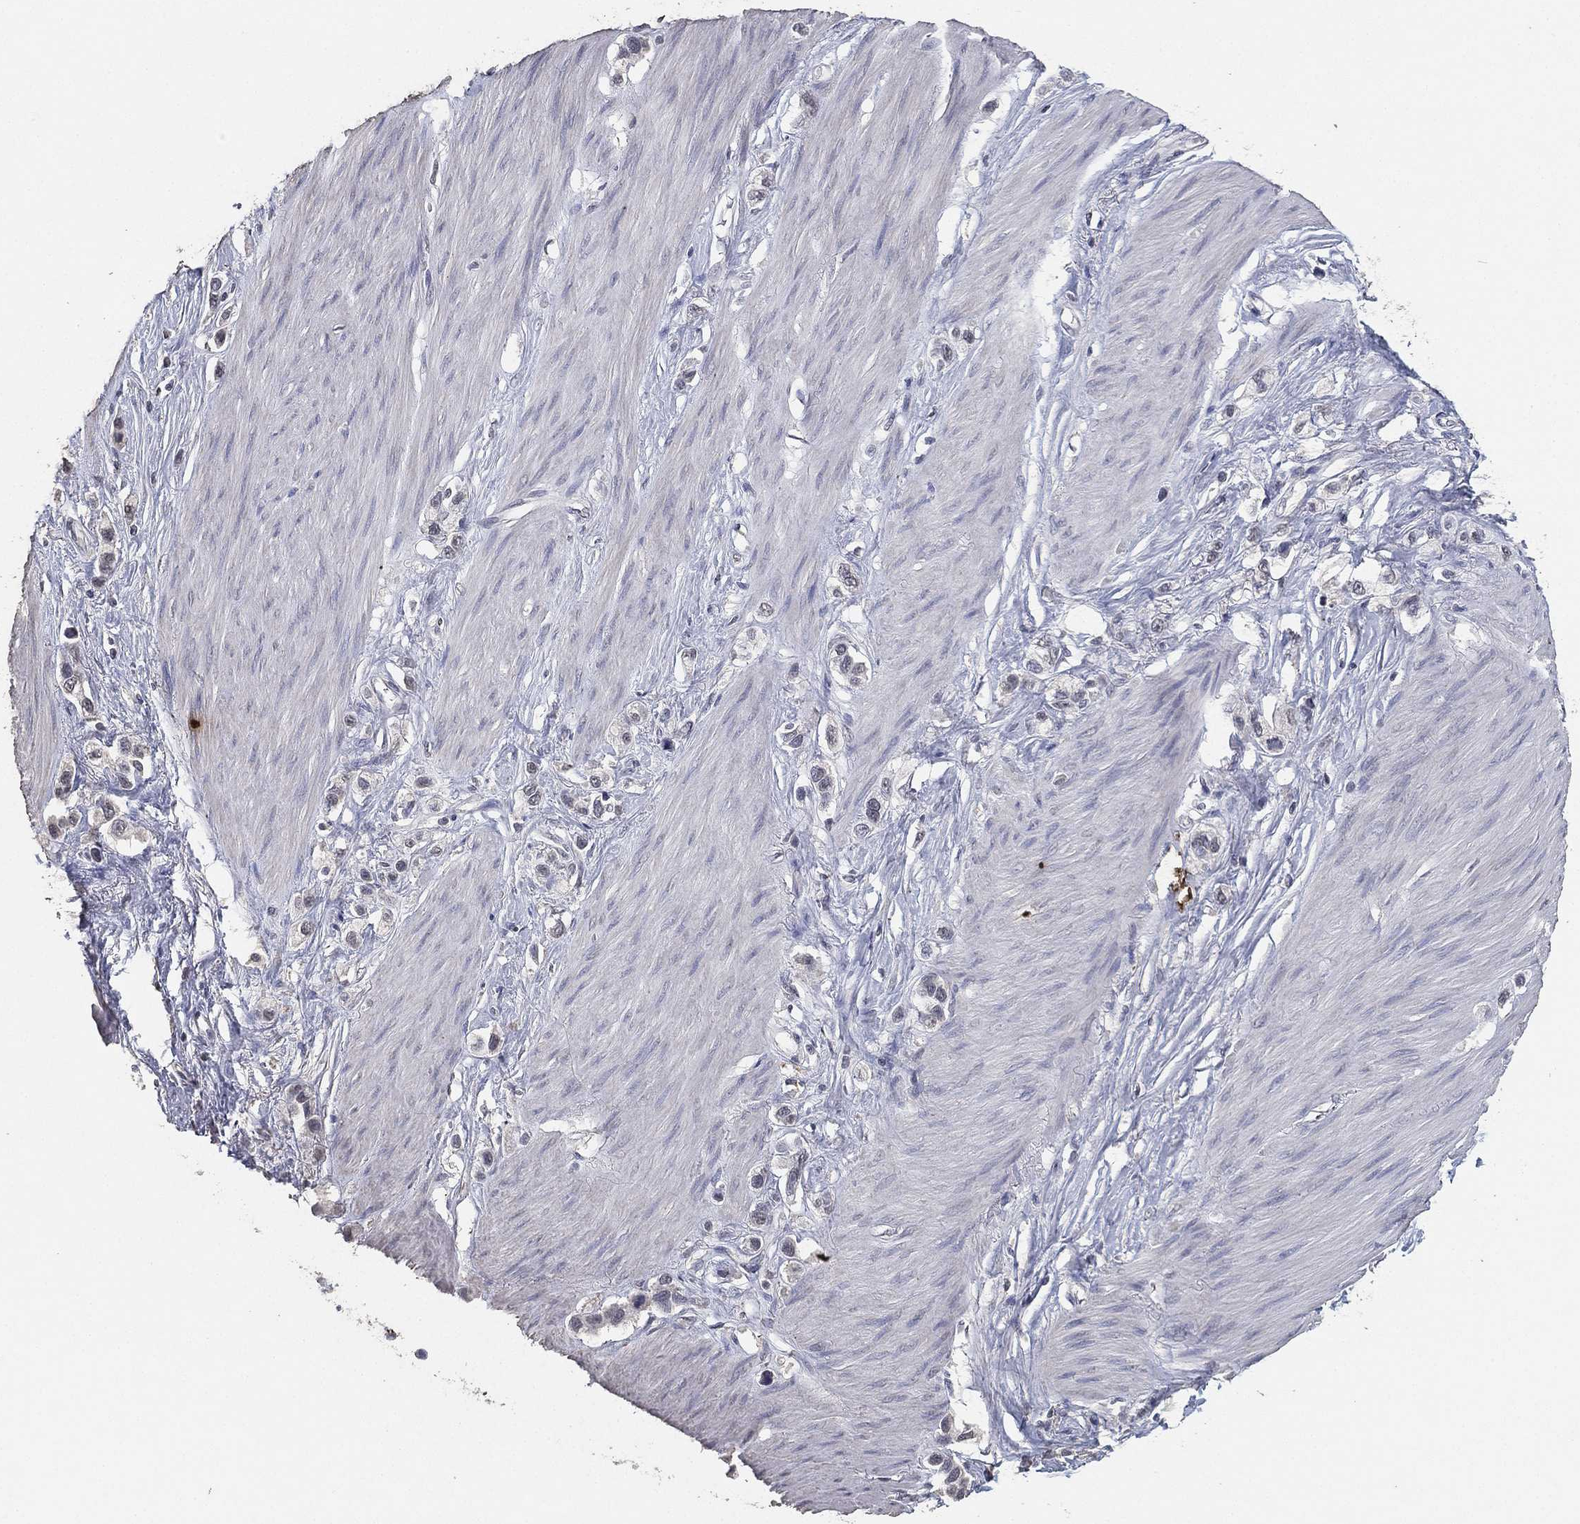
{"staining": {"intensity": "negative", "quantity": "none", "location": "none"}, "tissue": "stomach cancer", "cell_type": "Tumor cells", "image_type": "cancer", "snomed": [{"axis": "morphology", "description": "Normal tissue, NOS"}, {"axis": "morphology", "description": "Adenocarcinoma, NOS"}, {"axis": "morphology", "description": "Adenocarcinoma, High grade"}, {"axis": "topography", "description": "Stomach, upper"}, {"axis": "topography", "description": "Stomach"}], "caption": "DAB immunohistochemical staining of human stomach adenocarcinoma reveals no significant positivity in tumor cells.", "gene": "DSG1", "patient": {"sex": "female", "age": 65}}